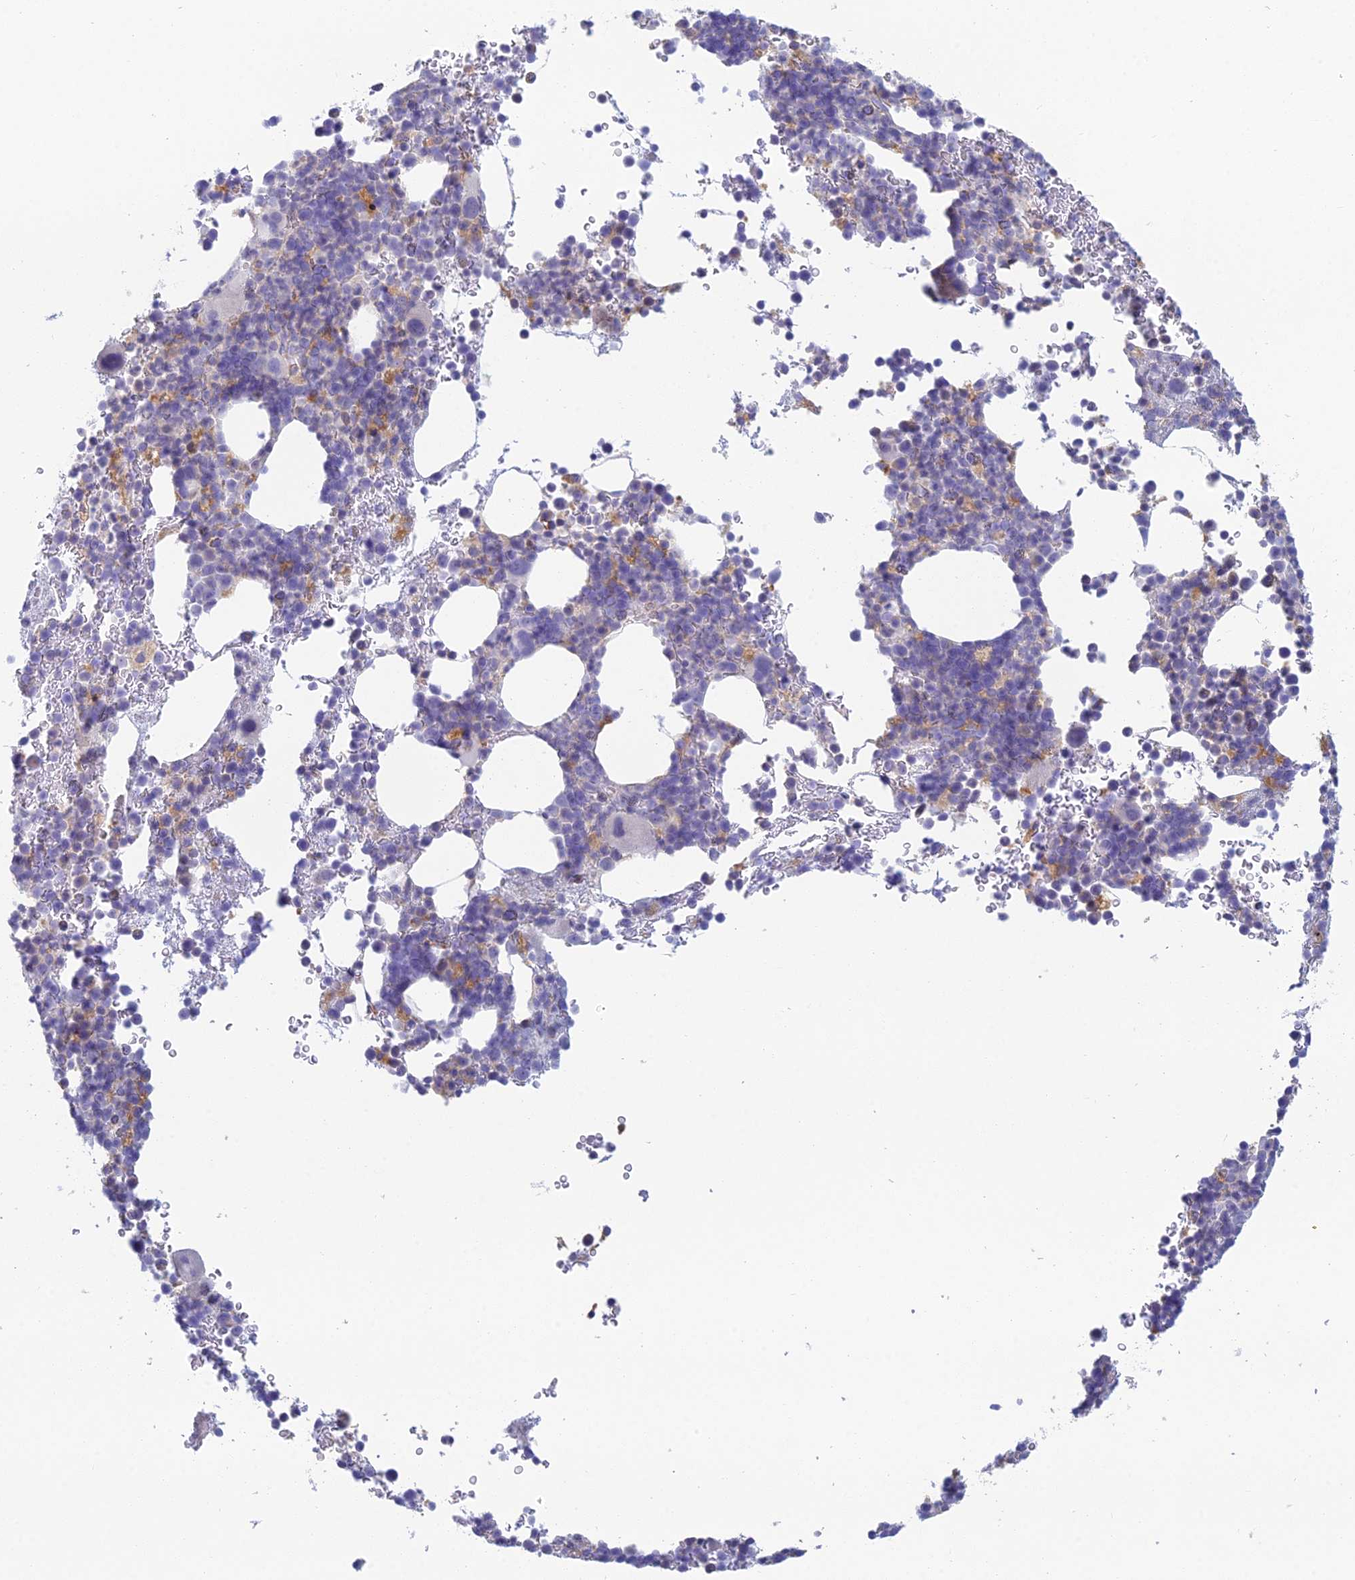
{"staining": {"intensity": "negative", "quantity": "none", "location": "none"}, "tissue": "bone marrow", "cell_type": "Hematopoietic cells", "image_type": "normal", "snomed": [{"axis": "morphology", "description": "Normal tissue, NOS"}, {"axis": "topography", "description": "Bone marrow"}], "caption": "Hematopoietic cells show no significant protein positivity in benign bone marrow. (Brightfield microscopy of DAB (3,3'-diaminobenzidine) immunohistochemistry (IHC) at high magnification).", "gene": "FERD3L", "patient": {"sex": "female", "age": 82}}